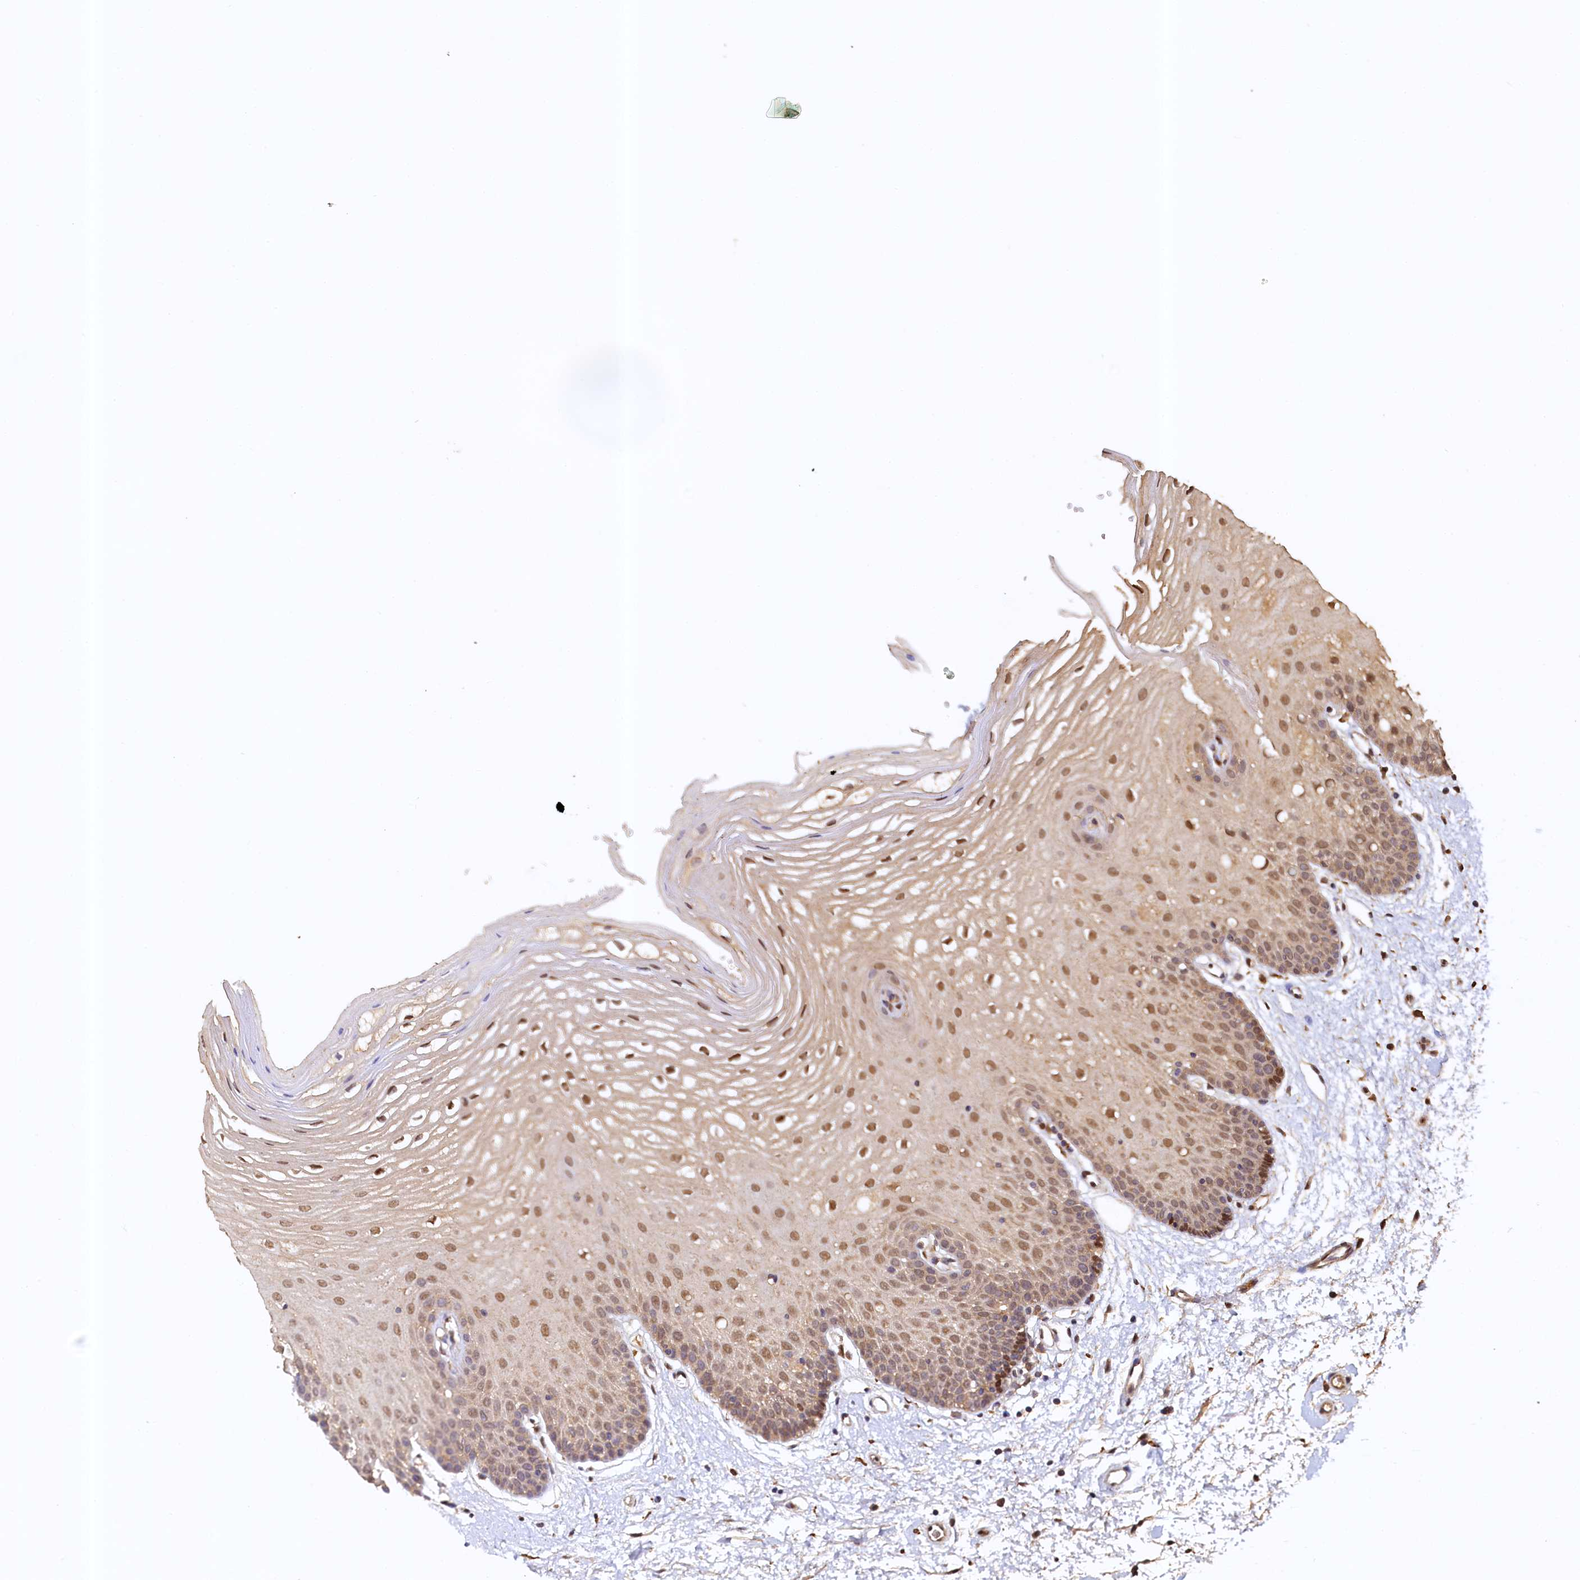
{"staining": {"intensity": "moderate", "quantity": ">75%", "location": "nuclear"}, "tissue": "oral mucosa", "cell_type": "Squamous epithelial cells", "image_type": "normal", "snomed": [{"axis": "morphology", "description": "Normal tissue, NOS"}, {"axis": "topography", "description": "Oral tissue"}, {"axis": "topography", "description": "Tounge, NOS"}], "caption": "Immunohistochemical staining of benign human oral mucosa shows >75% levels of moderate nuclear protein staining in about >75% of squamous epithelial cells. (brown staining indicates protein expression, while blue staining denotes nuclei).", "gene": "UBL7", "patient": {"sex": "female", "age": 73}}